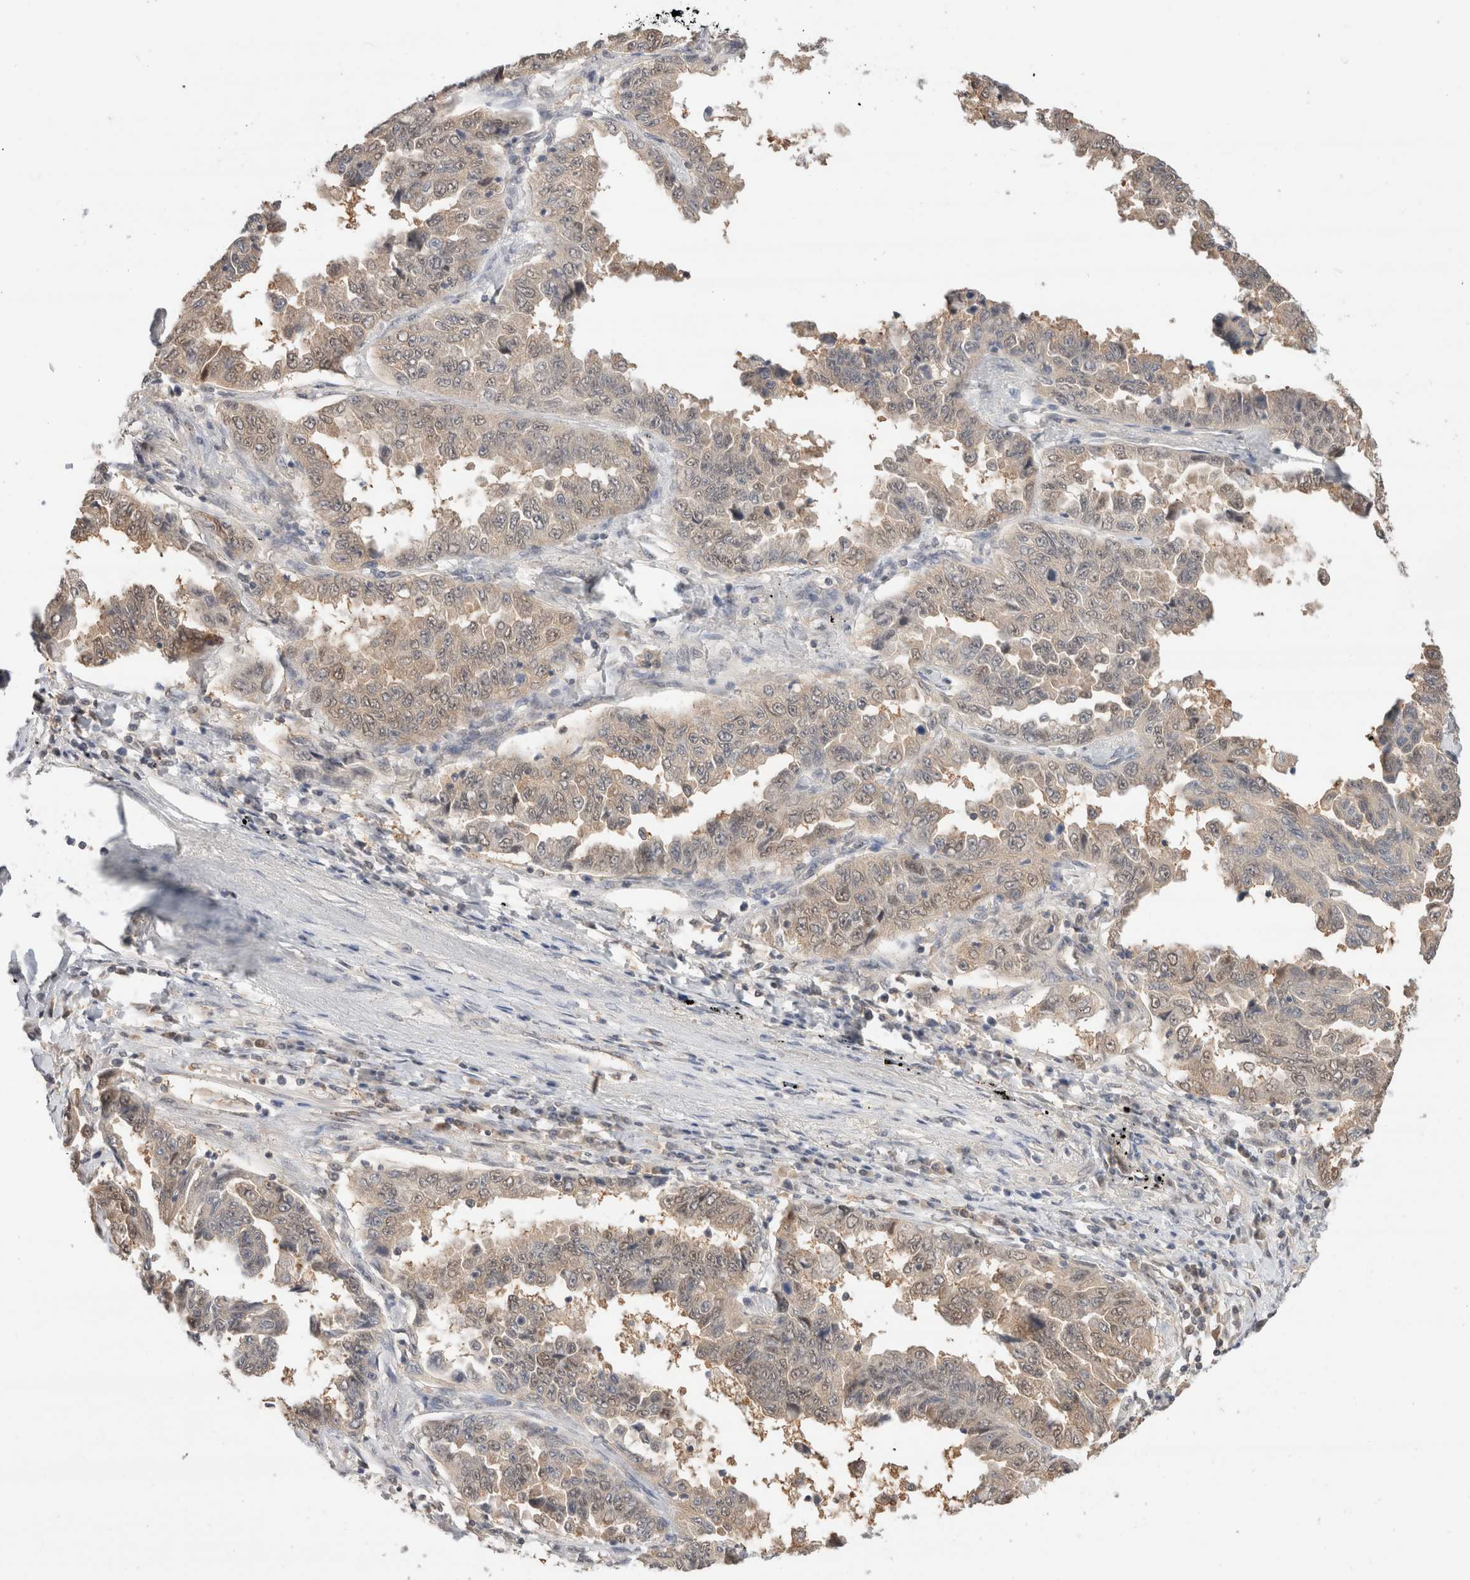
{"staining": {"intensity": "weak", "quantity": "25%-75%", "location": "cytoplasmic/membranous,nuclear"}, "tissue": "lung cancer", "cell_type": "Tumor cells", "image_type": "cancer", "snomed": [{"axis": "morphology", "description": "Adenocarcinoma, NOS"}, {"axis": "topography", "description": "Lung"}], "caption": "The immunohistochemical stain shows weak cytoplasmic/membranous and nuclear expression in tumor cells of lung cancer (adenocarcinoma) tissue. (DAB (3,3'-diaminobenzidine) IHC with brightfield microscopy, high magnification).", "gene": "C17orf97", "patient": {"sex": "female", "age": 51}}